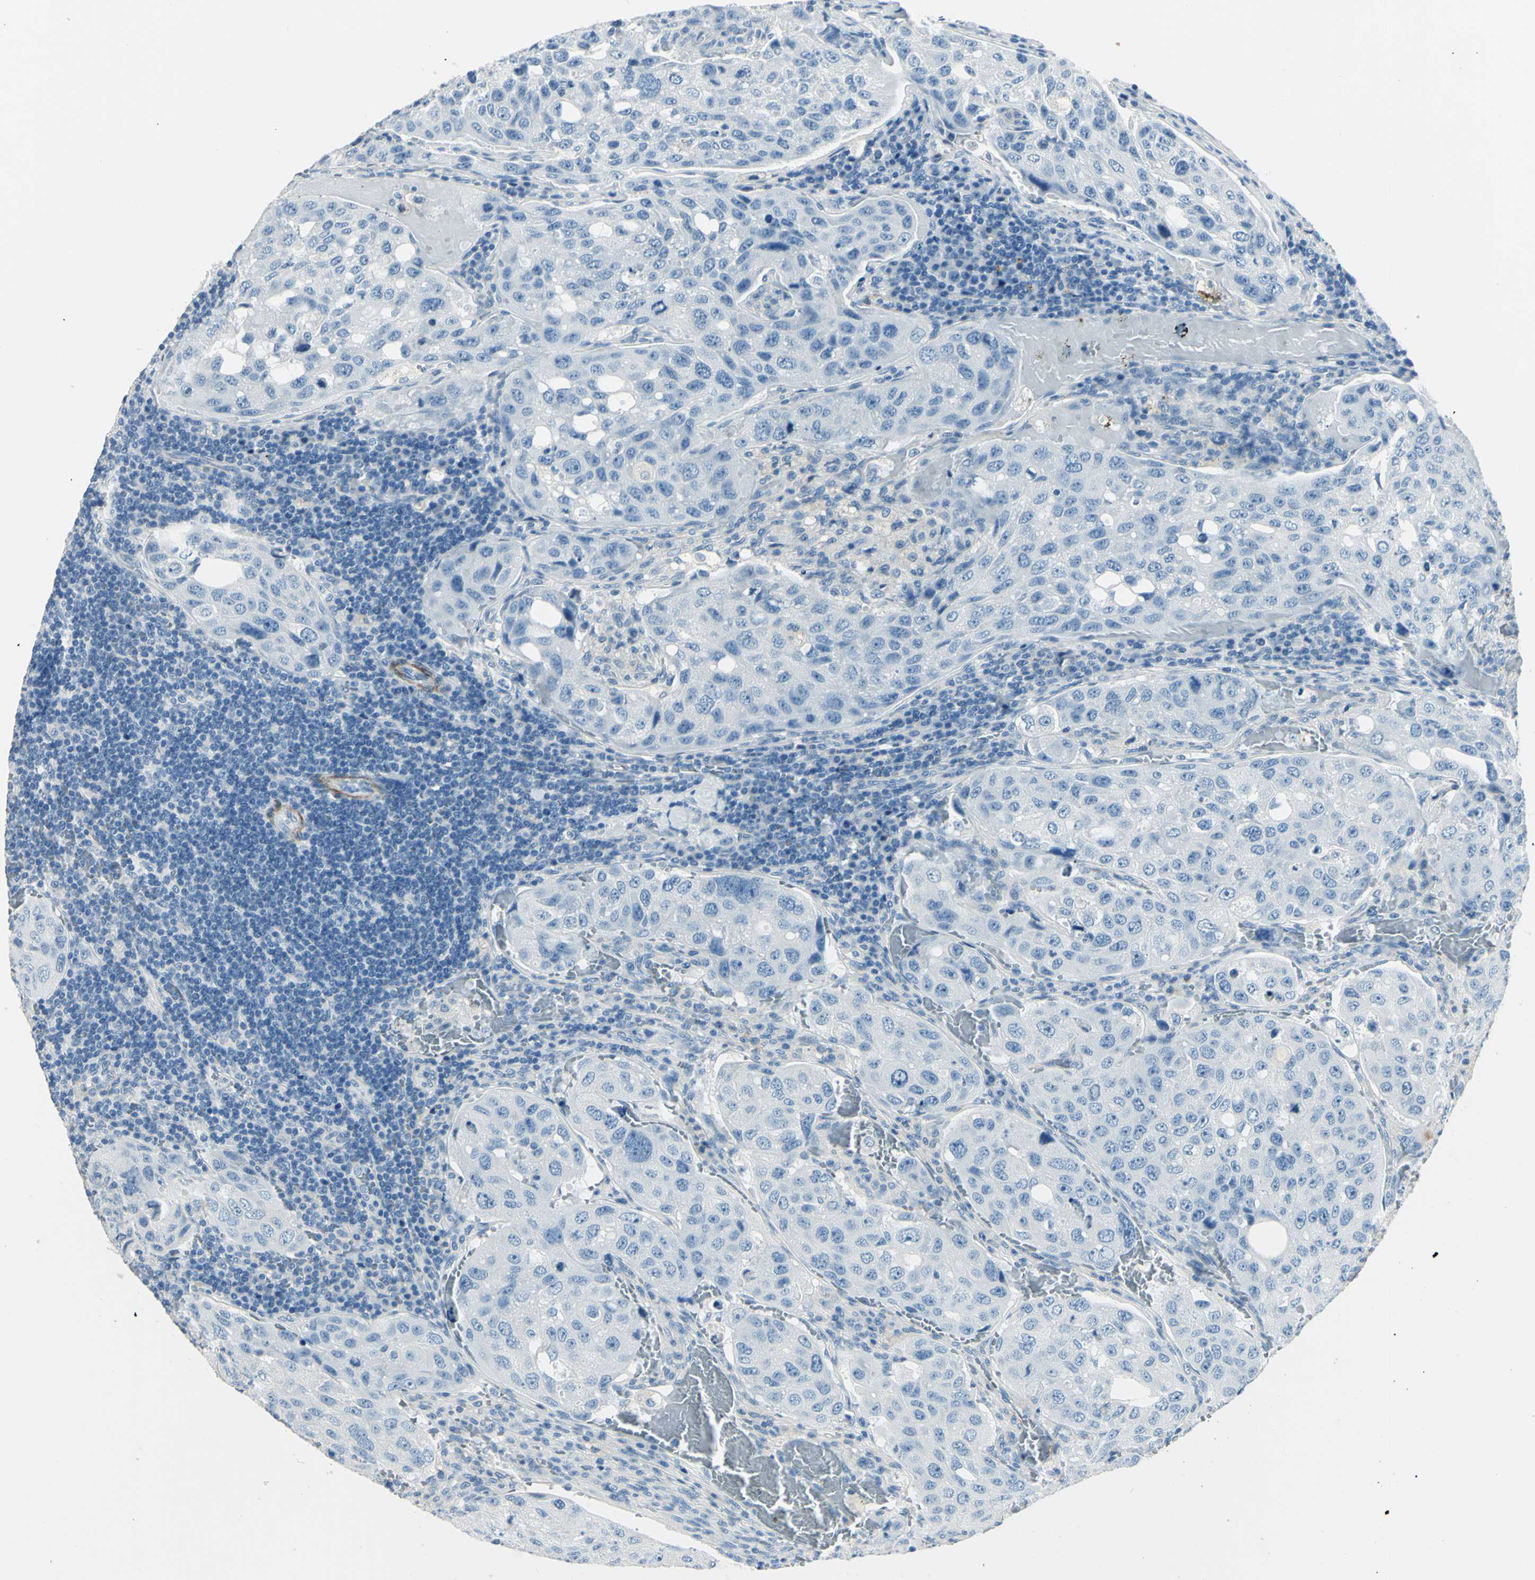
{"staining": {"intensity": "negative", "quantity": "none", "location": "none"}, "tissue": "urothelial cancer", "cell_type": "Tumor cells", "image_type": "cancer", "snomed": [{"axis": "morphology", "description": "Urothelial carcinoma, High grade"}, {"axis": "topography", "description": "Lymph node"}, {"axis": "topography", "description": "Urinary bladder"}], "caption": "Tumor cells are negative for brown protein staining in urothelial carcinoma (high-grade). Brightfield microscopy of immunohistochemistry (IHC) stained with DAB (brown) and hematoxylin (blue), captured at high magnification.", "gene": "CDH15", "patient": {"sex": "male", "age": 51}}